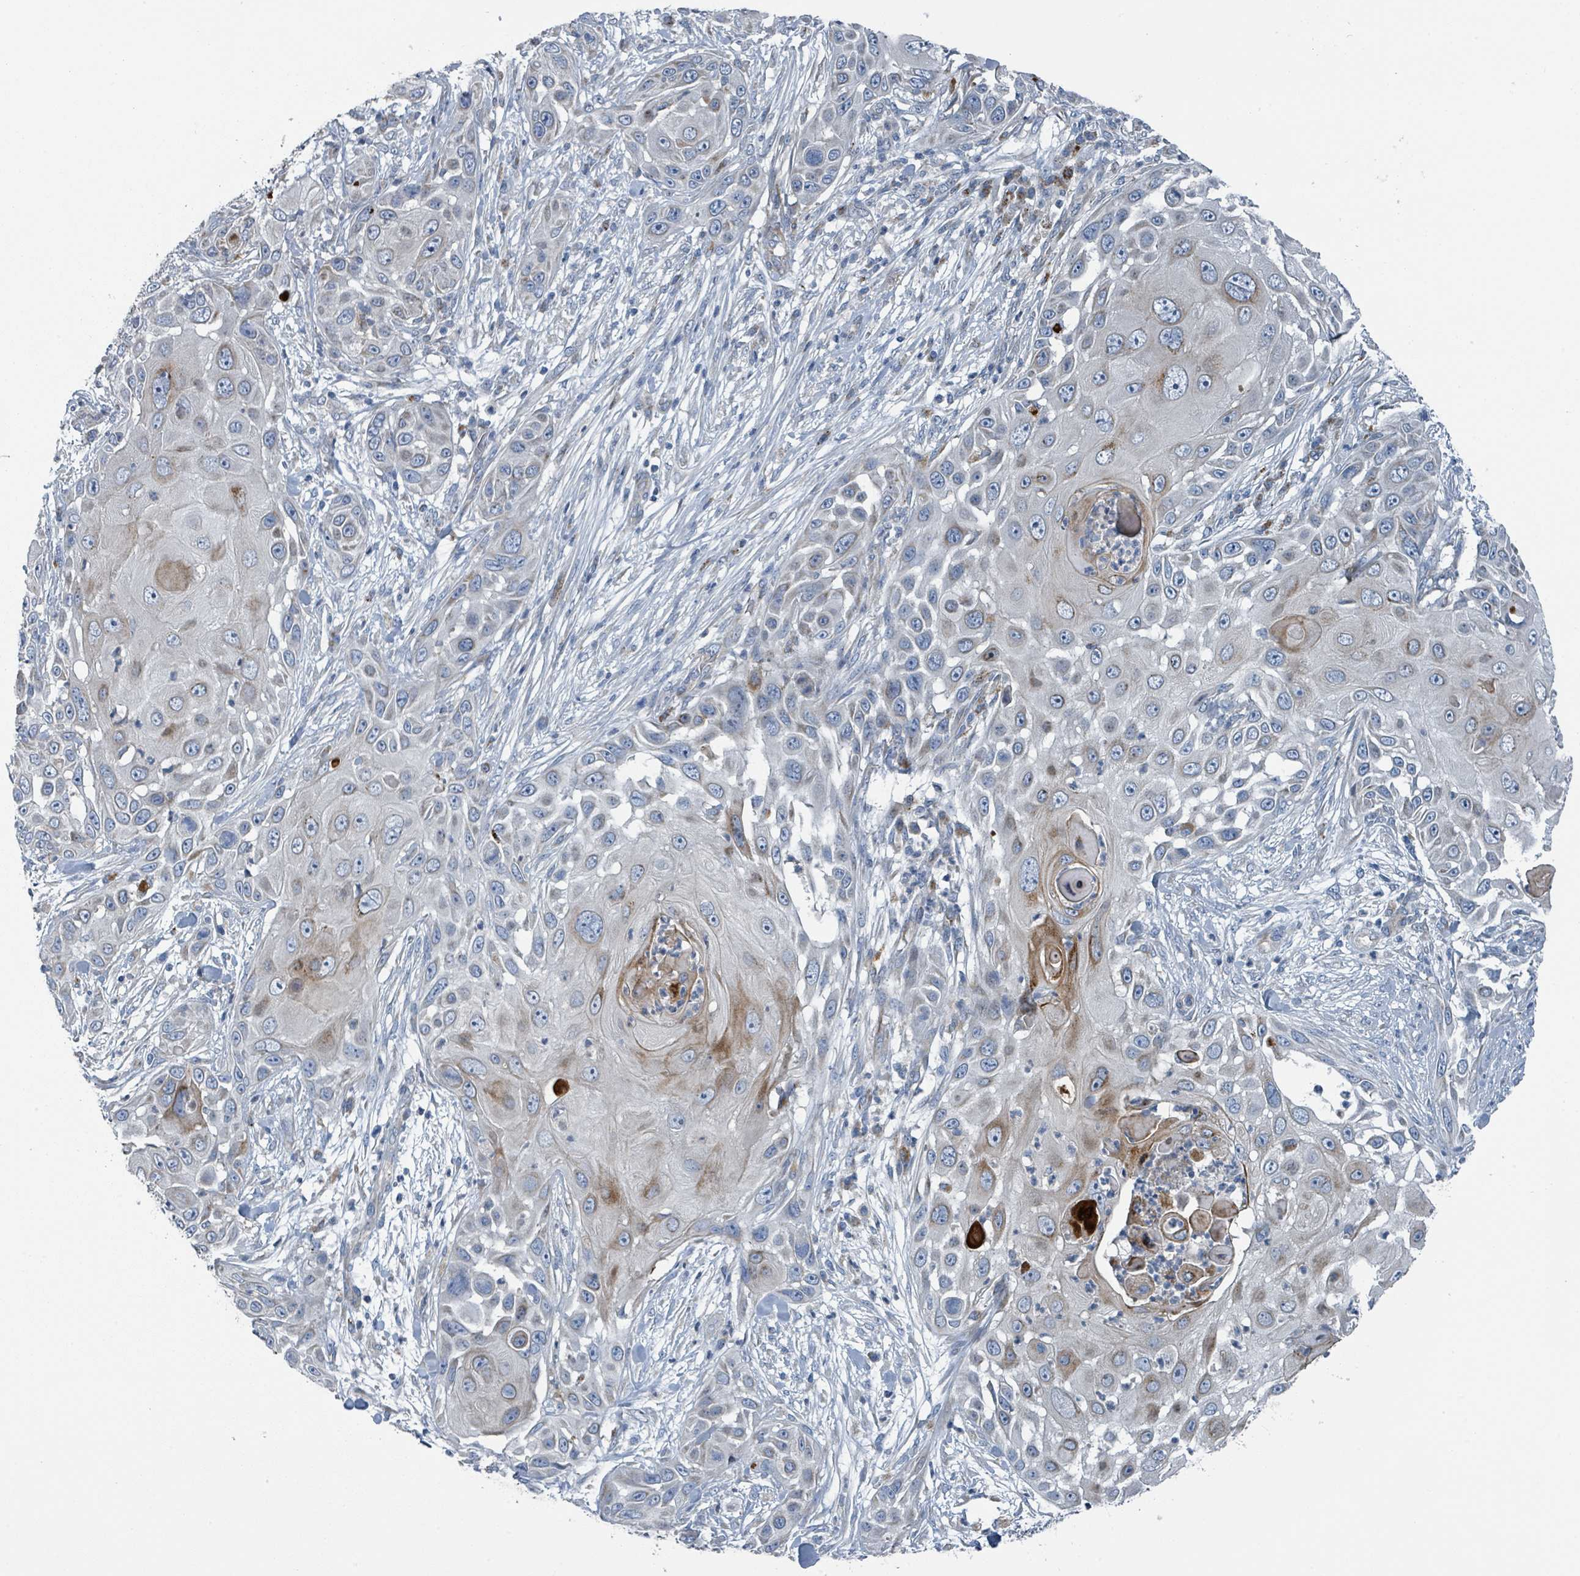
{"staining": {"intensity": "moderate", "quantity": "<25%", "location": "cytoplasmic/membranous"}, "tissue": "skin cancer", "cell_type": "Tumor cells", "image_type": "cancer", "snomed": [{"axis": "morphology", "description": "Squamous cell carcinoma, NOS"}, {"axis": "topography", "description": "Skin"}], "caption": "Immunohistochemistry (IHC) photomicrograph of neoplastic tissue: skin cancer stained using immunohistochemistry reveals low levels of moderate protein expression localized specifically in the cytoplasmic/membranous of tumor cells, appearing as a cytoplasmic/membranous brown color.", "gene": "DIPK2A", "patient": {"sex": "female", "age": 44}}